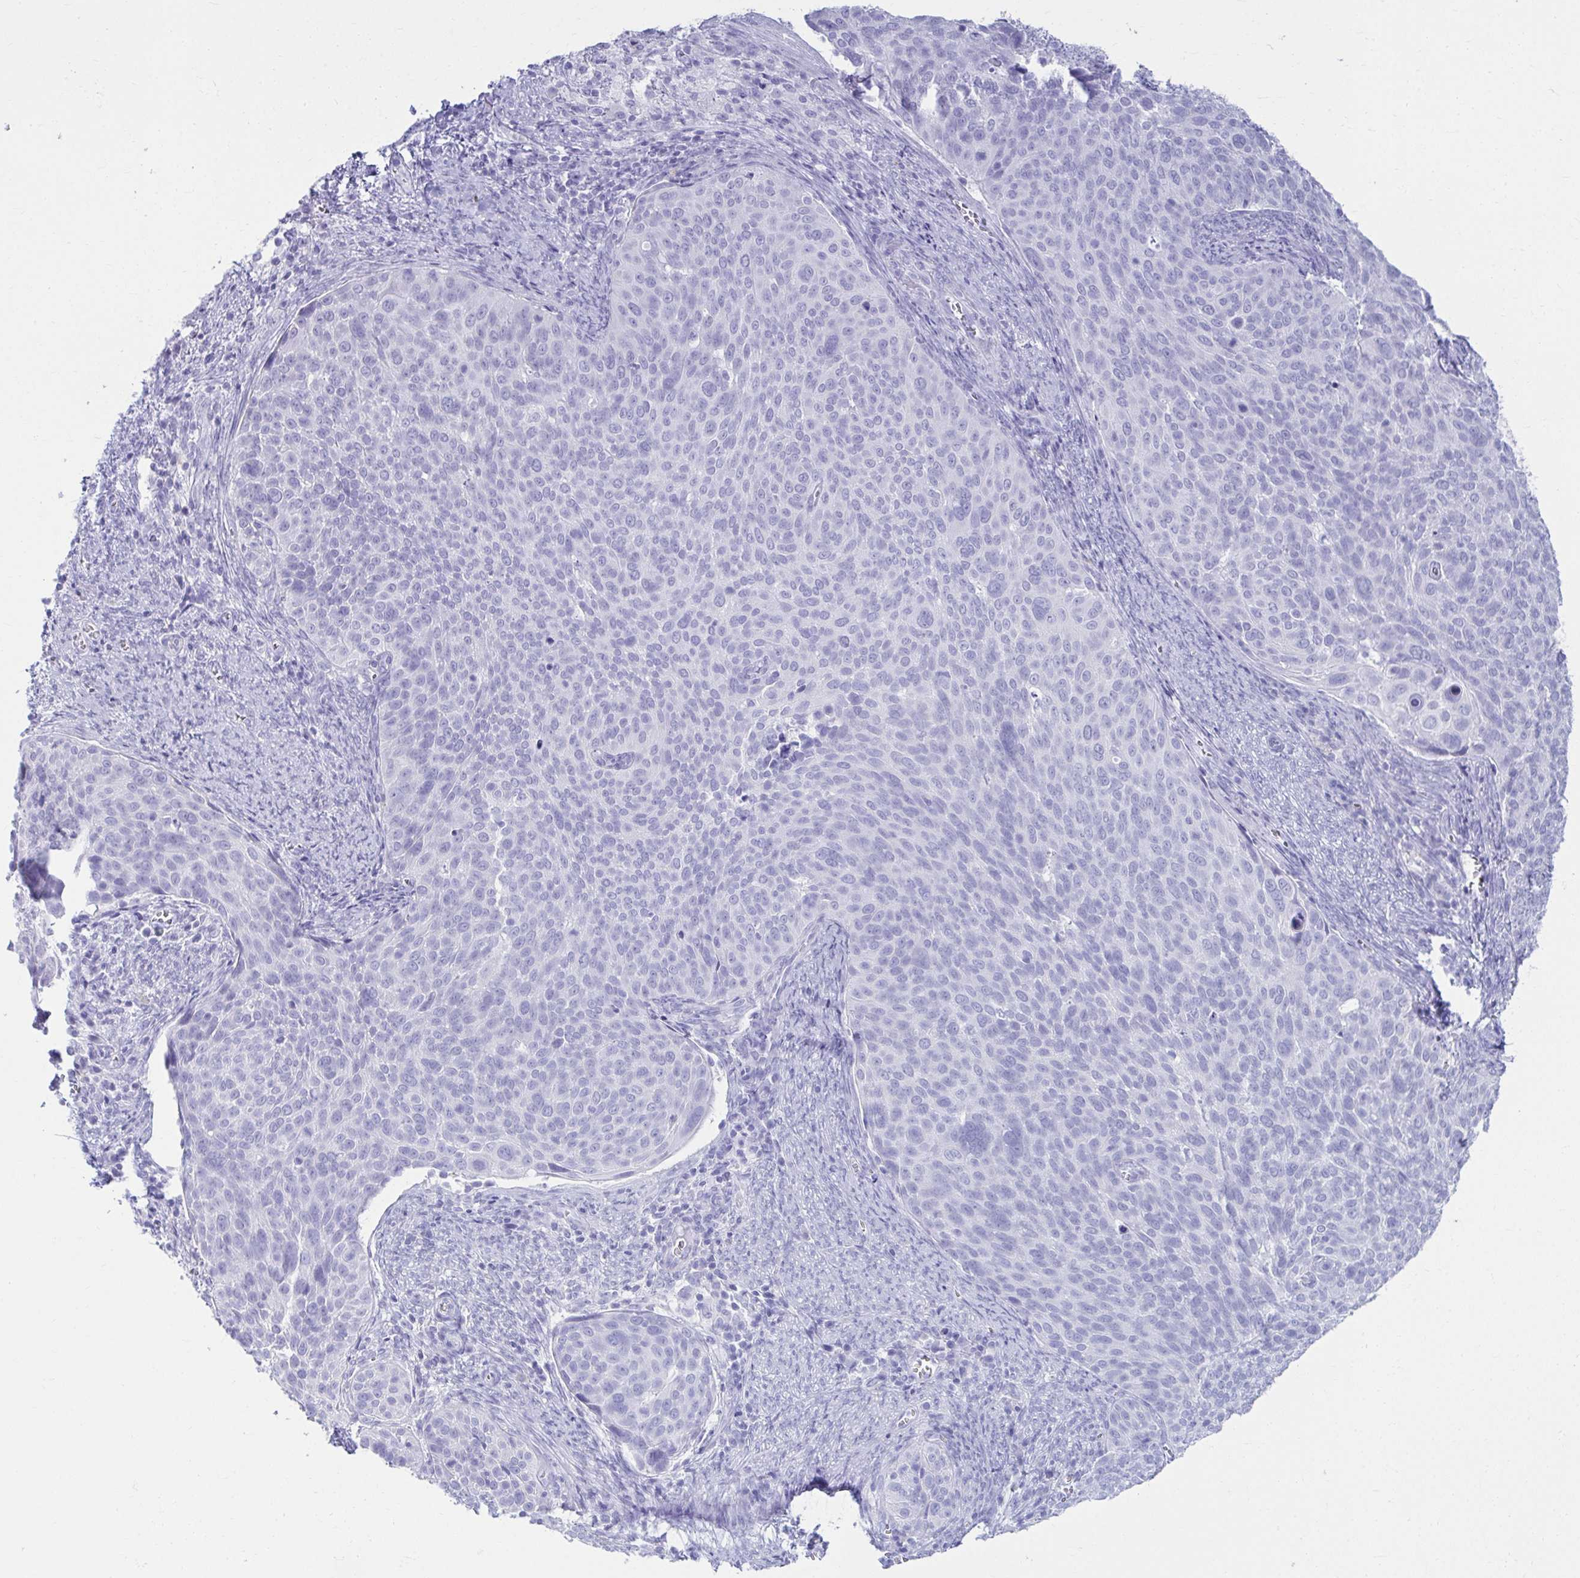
{"staining": {"intensity": "negative", "quantity": "none", "location": "none"}, "tissue": "cervical cancer", "cell_type": "Tumor cells", "image_type": "cancer", "snomed": [{"axis": "morphology", "description": "Squamous cell carcinoma, NOS"}, {"axis": "topography", "description": "Cervix"}], "caption": "Immunohistochemistry histopathology image of cervical cancer stained for a protein (brown), which demonstrates no positivity in tumor cells.", "gene": "ATP4B", "patient": {"sex": "female", "age": 39}}